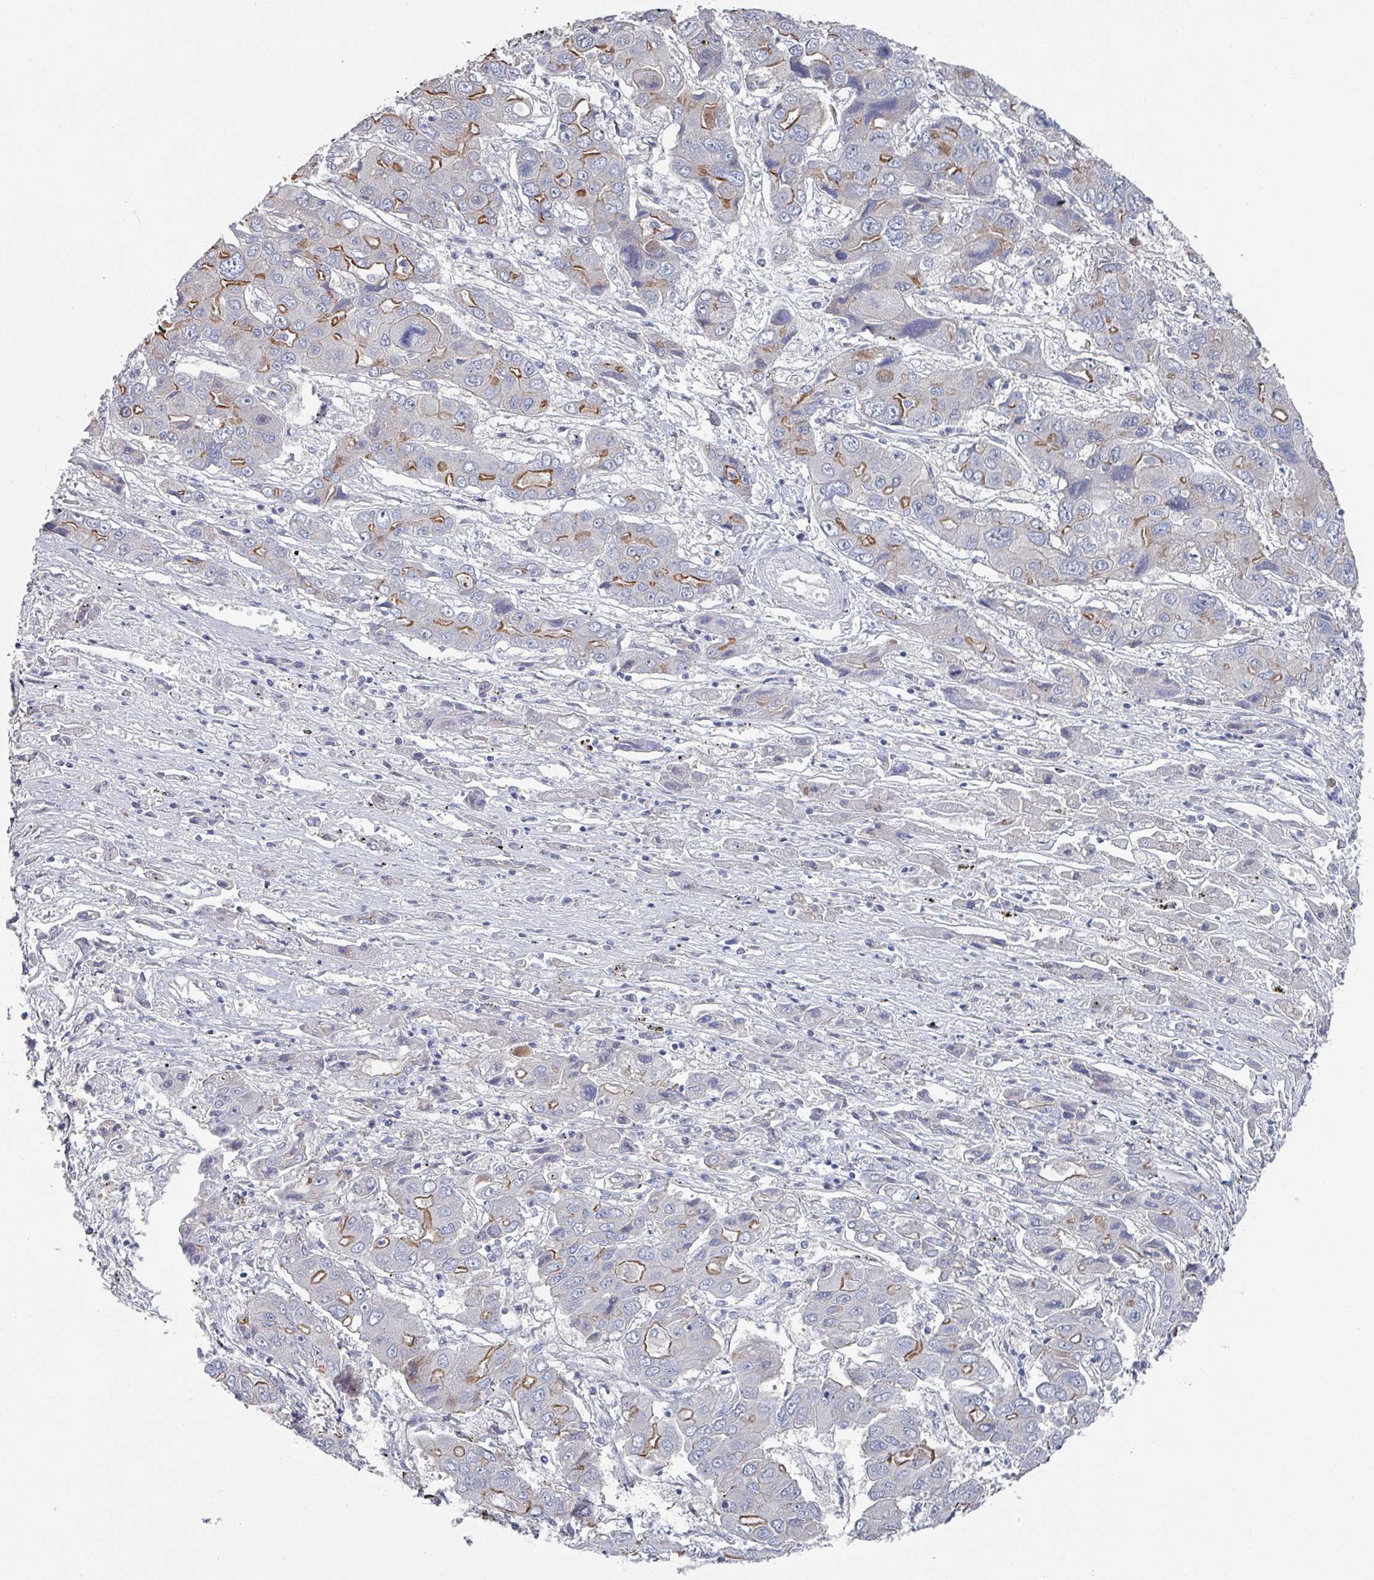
{"staining": {"intensity": "moderate", "quantity": "<25%", "location": "cytoplasmic/membranous"}, "tissue": "liver cancer", "cell_type": "Tumor cells", "image_type": "cancer", "snomed": [{"axis": "morphology", "description": "Cholangiocarcinoma"}, {"axis": "topography", "description": "Liver"}], "caption": "Human cholangiocarcinoma (liver) stained with a brown dye reveals moderate cytoplasmic/membranous positive expression in about <25% of tumor cells.", "gene": "EFL1", "patient": {"sex": "male", "age": 67}}